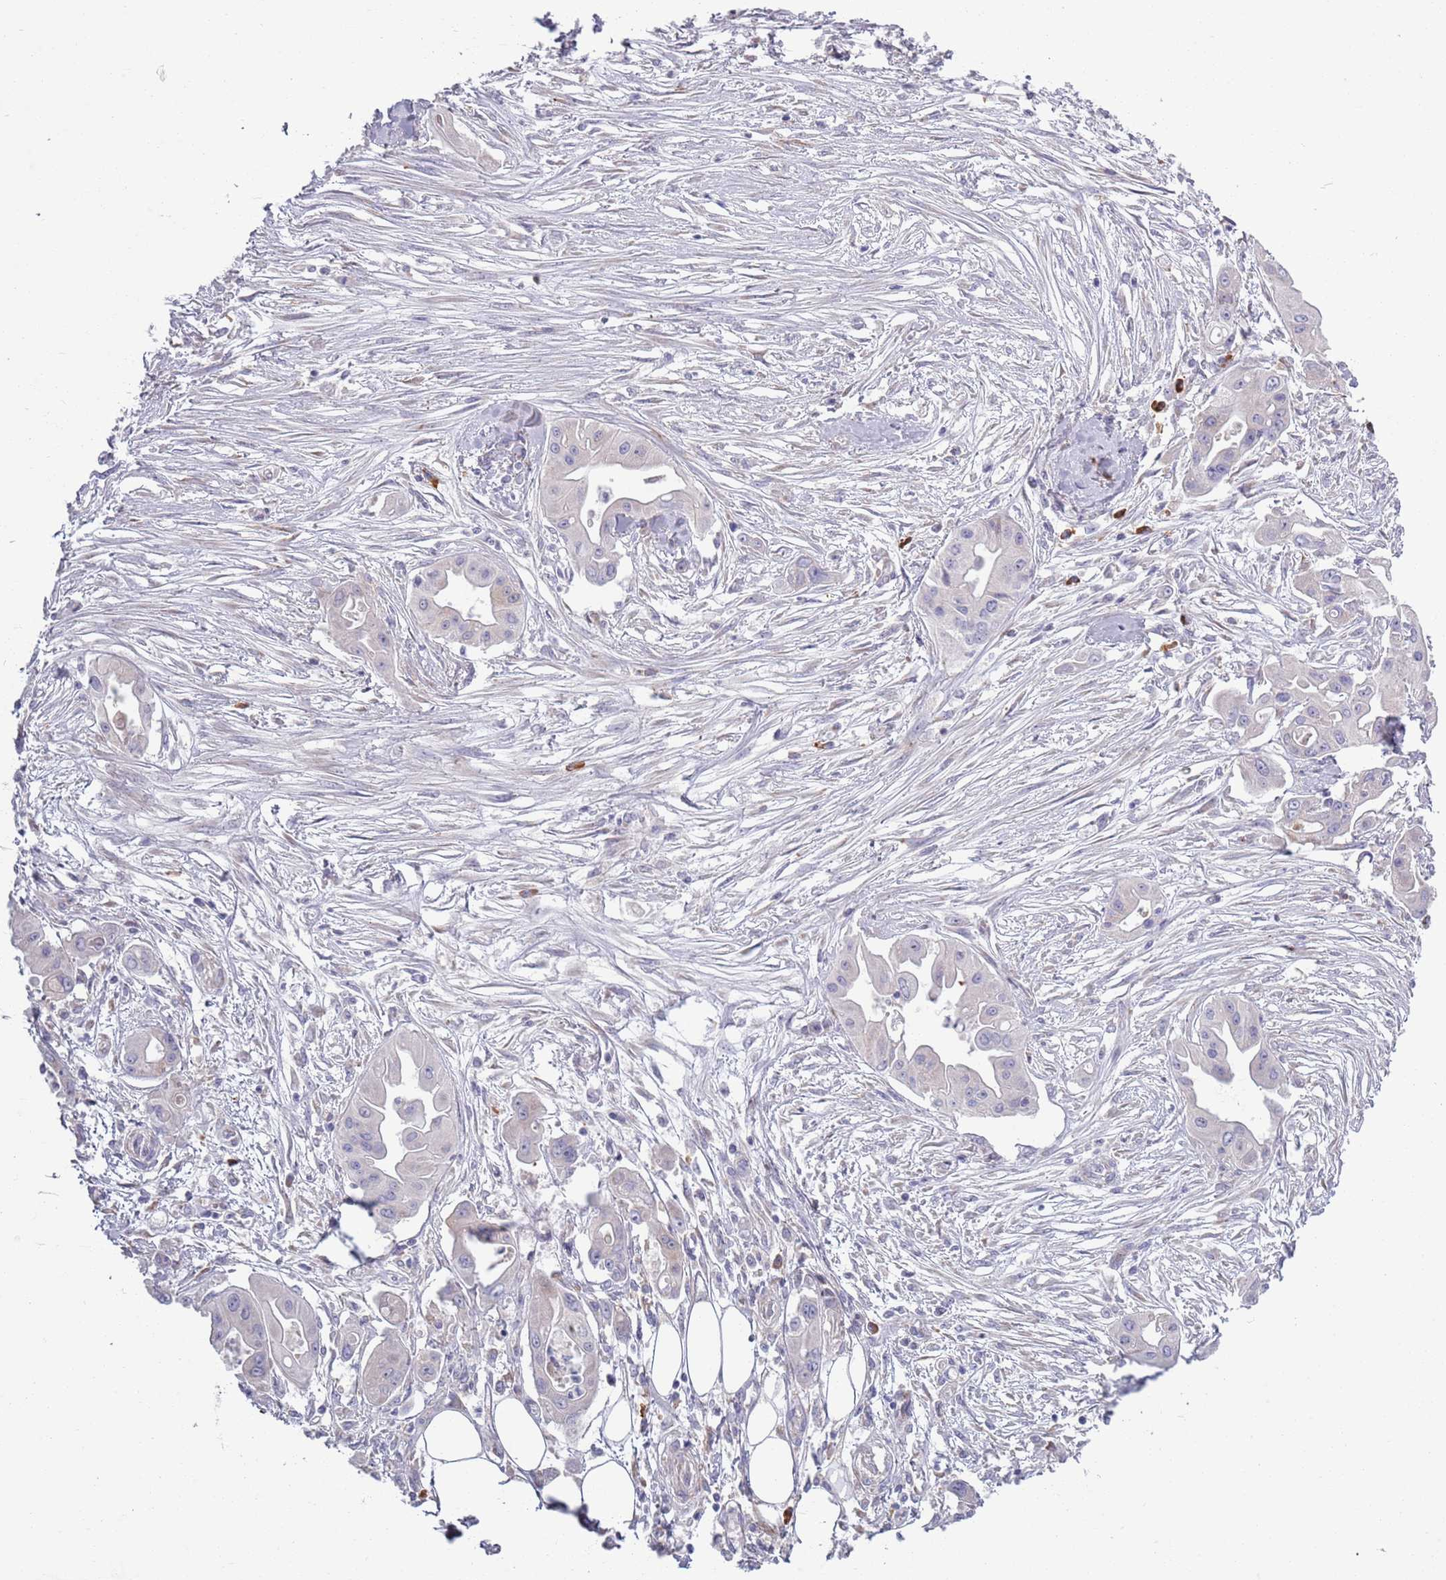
{"staining": {"intensity": "negative", "quantity": "none", "location": "none"}, "tissue": "ovarian cancer", "cell_type": "Tumor cells", "image_type": "cancer", "snomed": [{"axis": "morphology", "description": "Cystadenocarcinoma, mucinous, NOS"}, {"axis": "topography", "description": "Ovary"}], "caption": "Ovarian cancer stained for a protein using immunohistochemistry exhibits no staining tumor cells.", "gene": "LTB", "patient": {"sex": "female", "age": 70}}